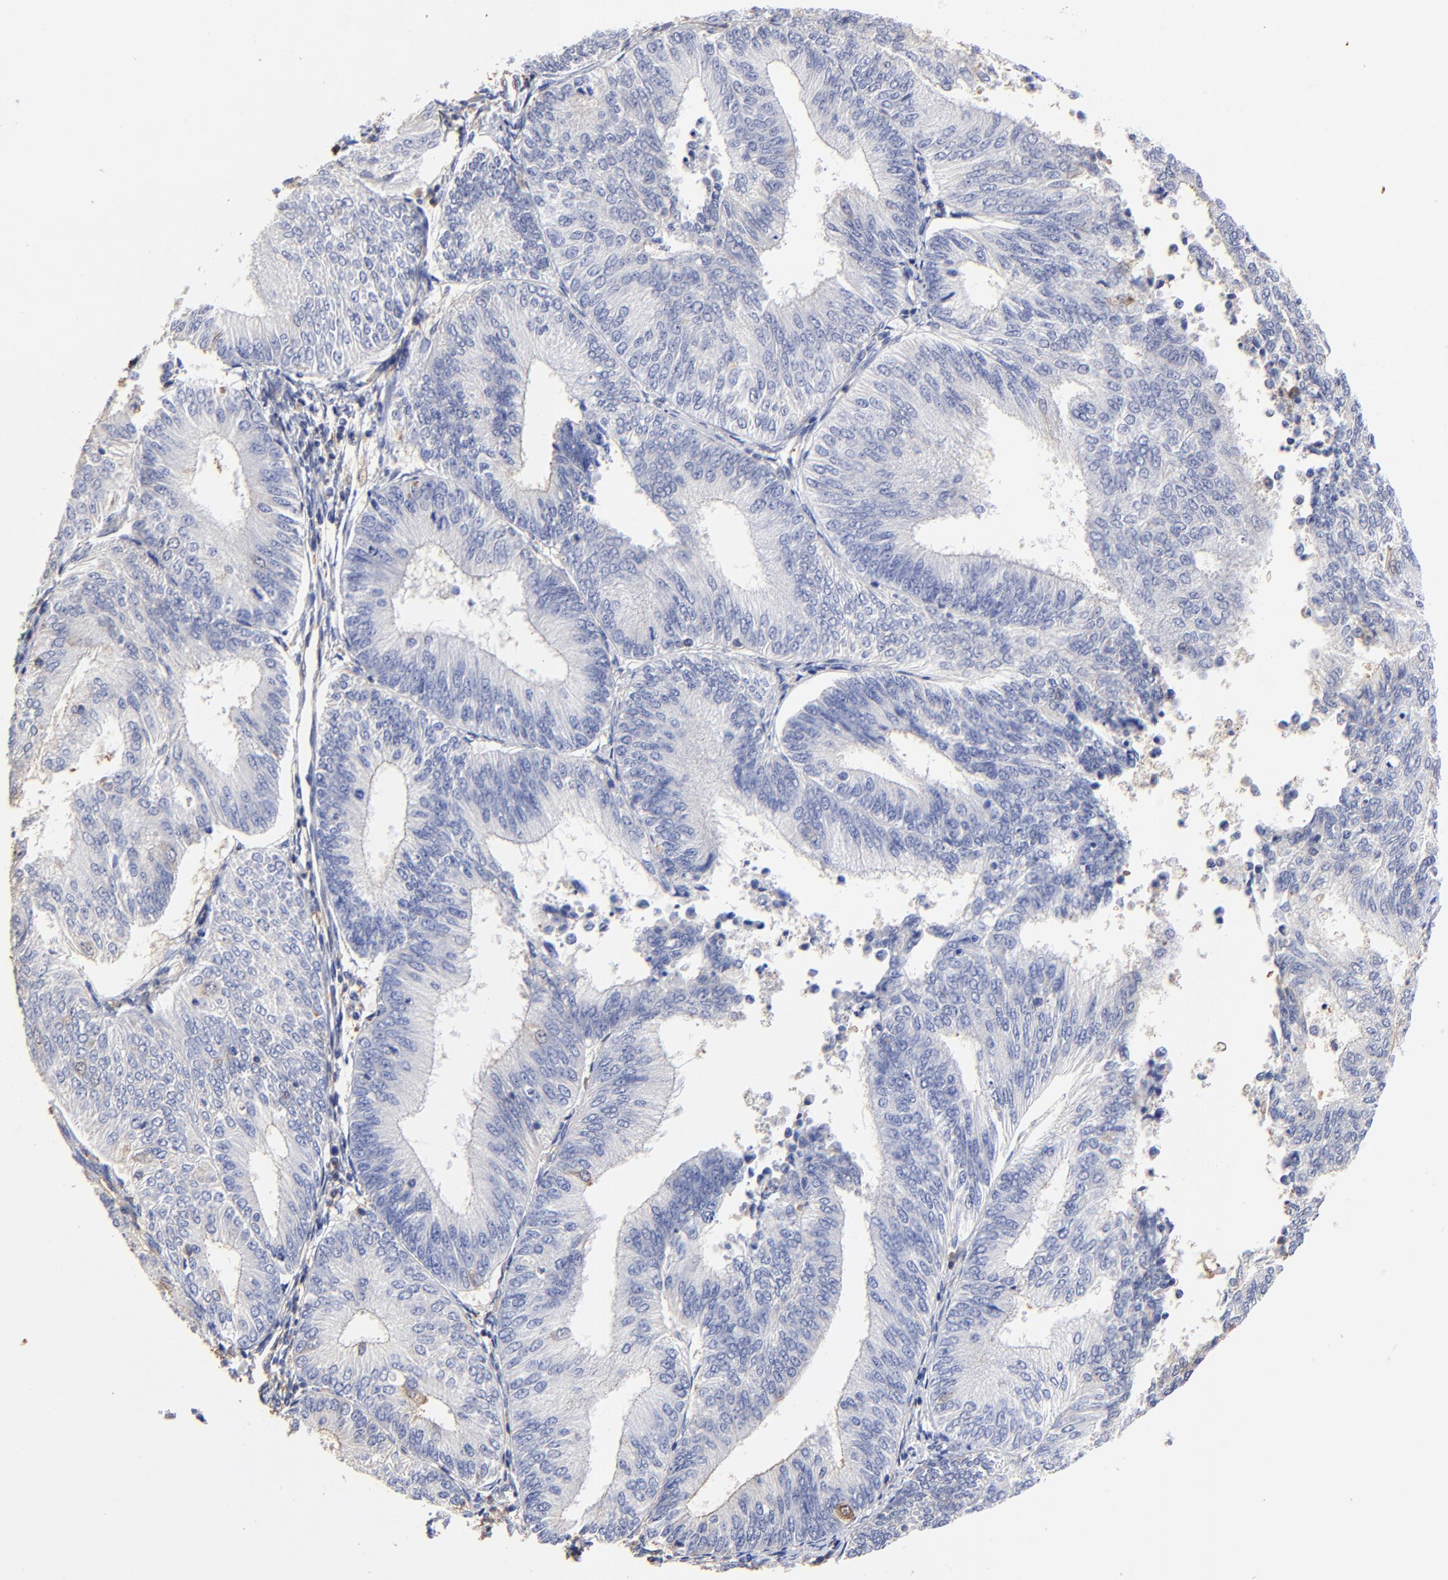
{"staining": {"intensity": "negative", "quantity": "none", "location": "none"}, "tissue": "endometrial cancer", "cell_type": "Tumor cells", "image_type": "cancer", "snomed": [{"axis": "morphology", "description": "Adenocarcinoma, NOS"}, {"axis": "topography", "description": "Endometrium"}], "caption": "Tumor cells are negative for brown protein staining in endometrial cancer (adenocarcinoma).", "gene": "TAGLN2", "patient": {"sex": "female", "age": 55}}